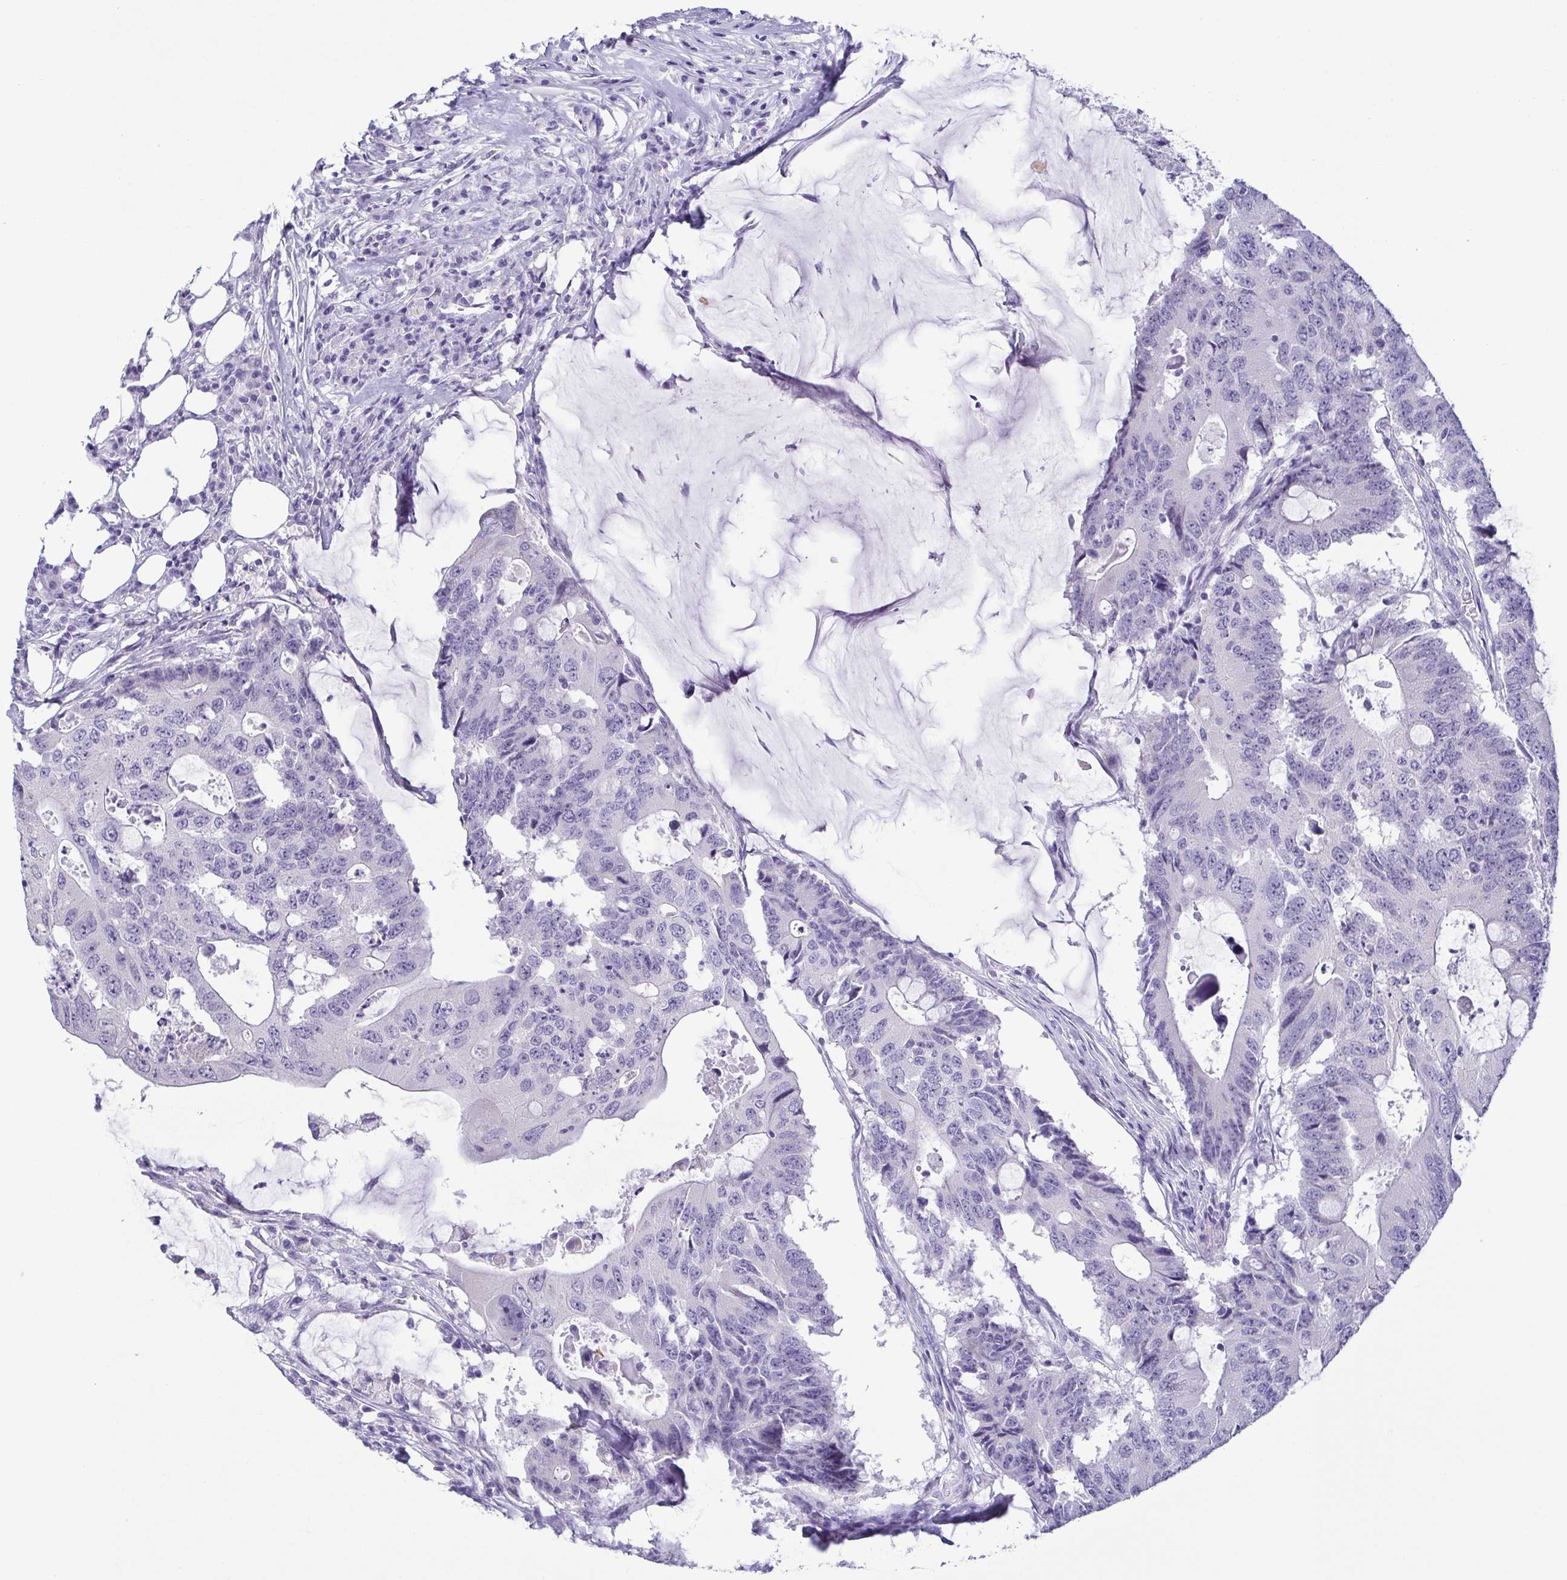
{"staining": {"intensity": "negative", "quantity": "none", "location": "none"}, "tissue": "colorectal cancer", "cell_type": "Tumor cells", "image_type": "cancer", "snomed": [{"axis": "morphology", "description": "Adenocarcinoma, NOS"}, {"axis": "topography", "description": "Colon"}], "caption": "High power microscopy histopathology image of an immunohistochemistry histopathology image of colorectal cancer (adenocarcinoma), revealing no significant positivity in tumor cells.", "gene": "MYL7", "patient": {"sex": "male", "age": 71}}